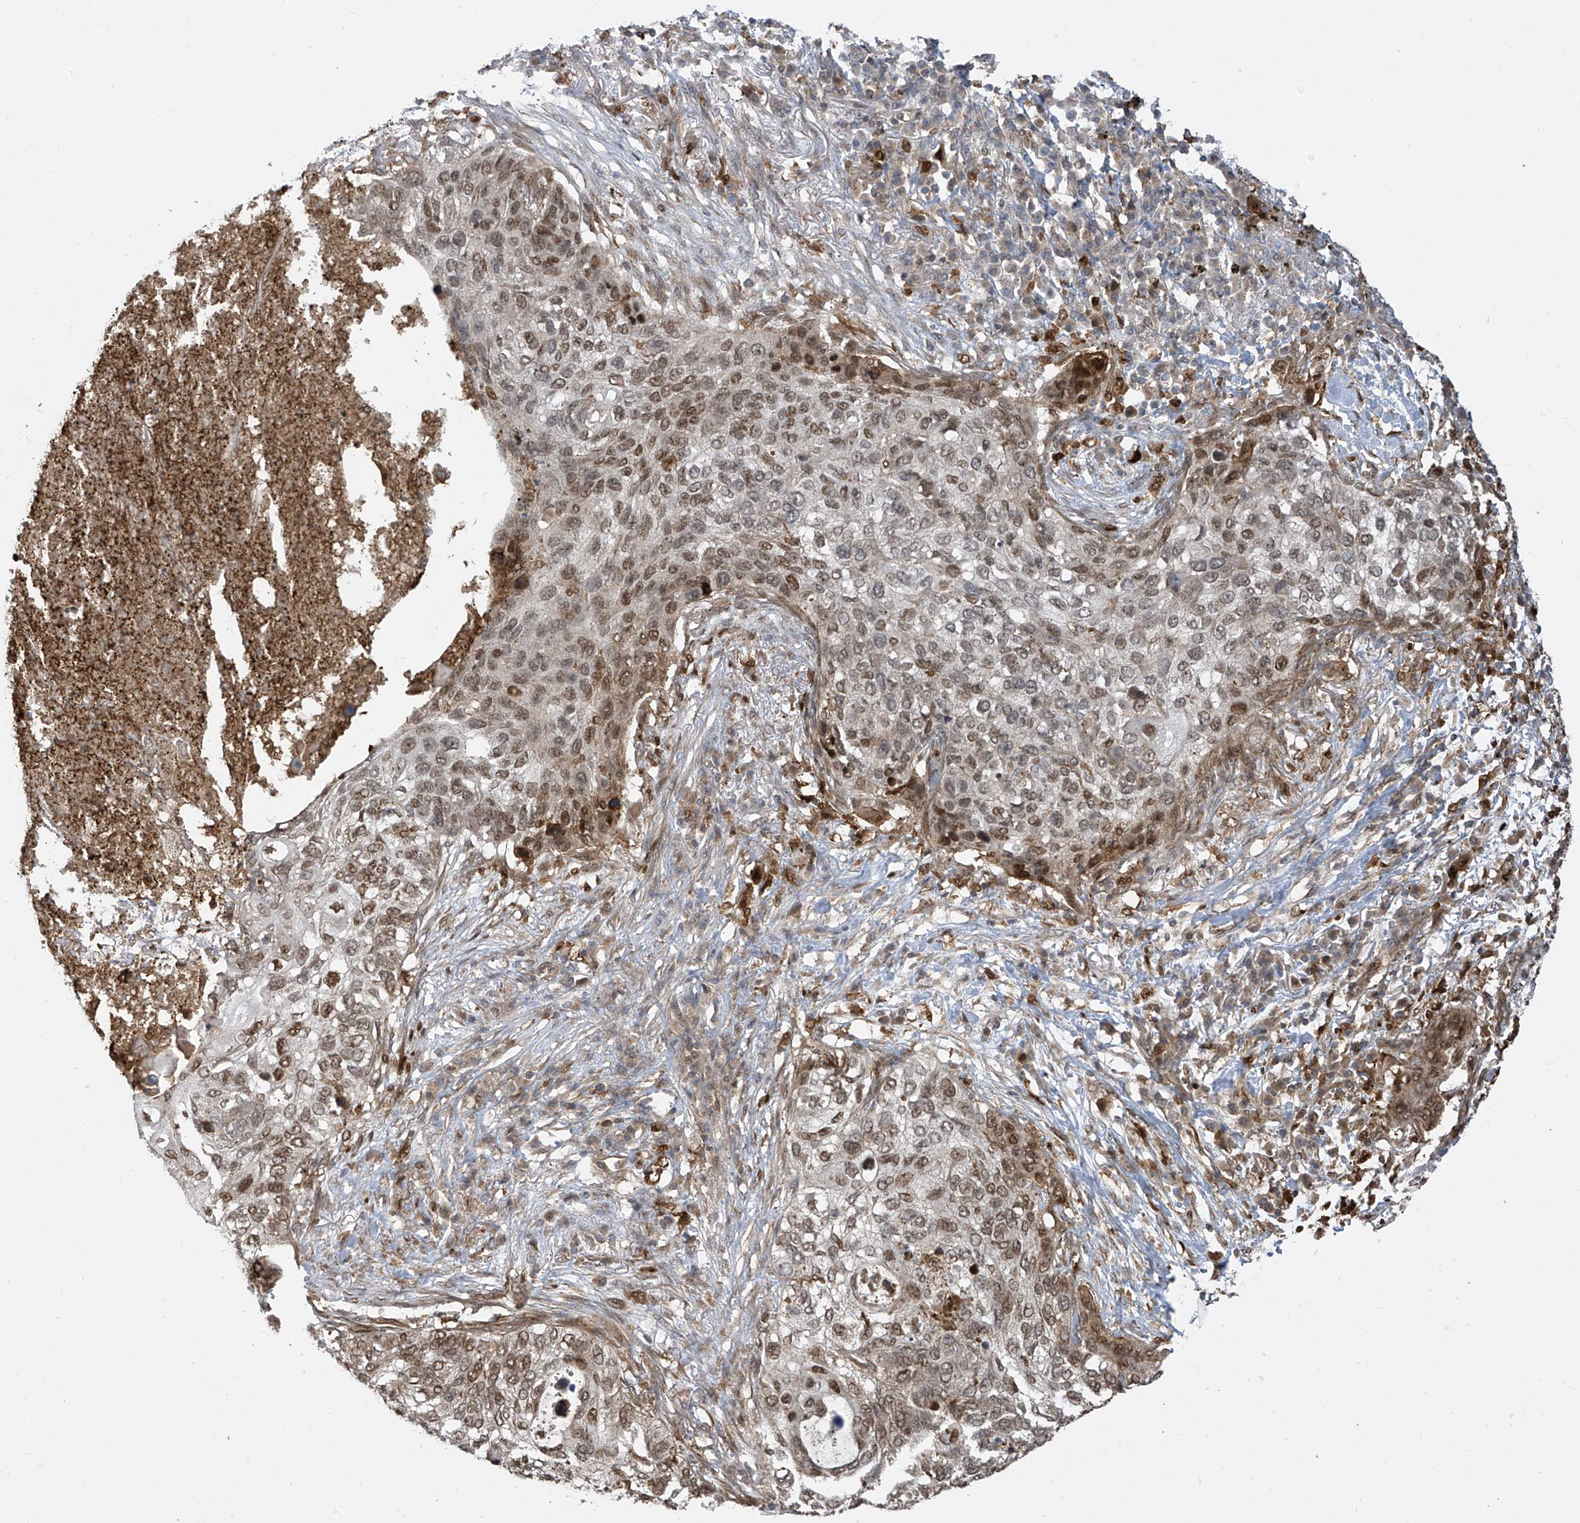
{"staining": {"intensity": "moderate", "quantity": ">75%", "location": "nuclear"}, "tissue": "lung cancer", "cell_type": "Tumor cells", "image_type": "cancer", "snomed": [{"axis": "morphology", "description": "Squamous cell carcinoma, NOS"}, {"axis": "topography", "description": "Lung"}], "caption": "This is an image of IHC staining of lung squamous cell carcinoma, which shows moderate positivity in the nuclear of tumor cells.", "gene": "ATAD2B", "patient": {"sex": "female", "age": 63}}